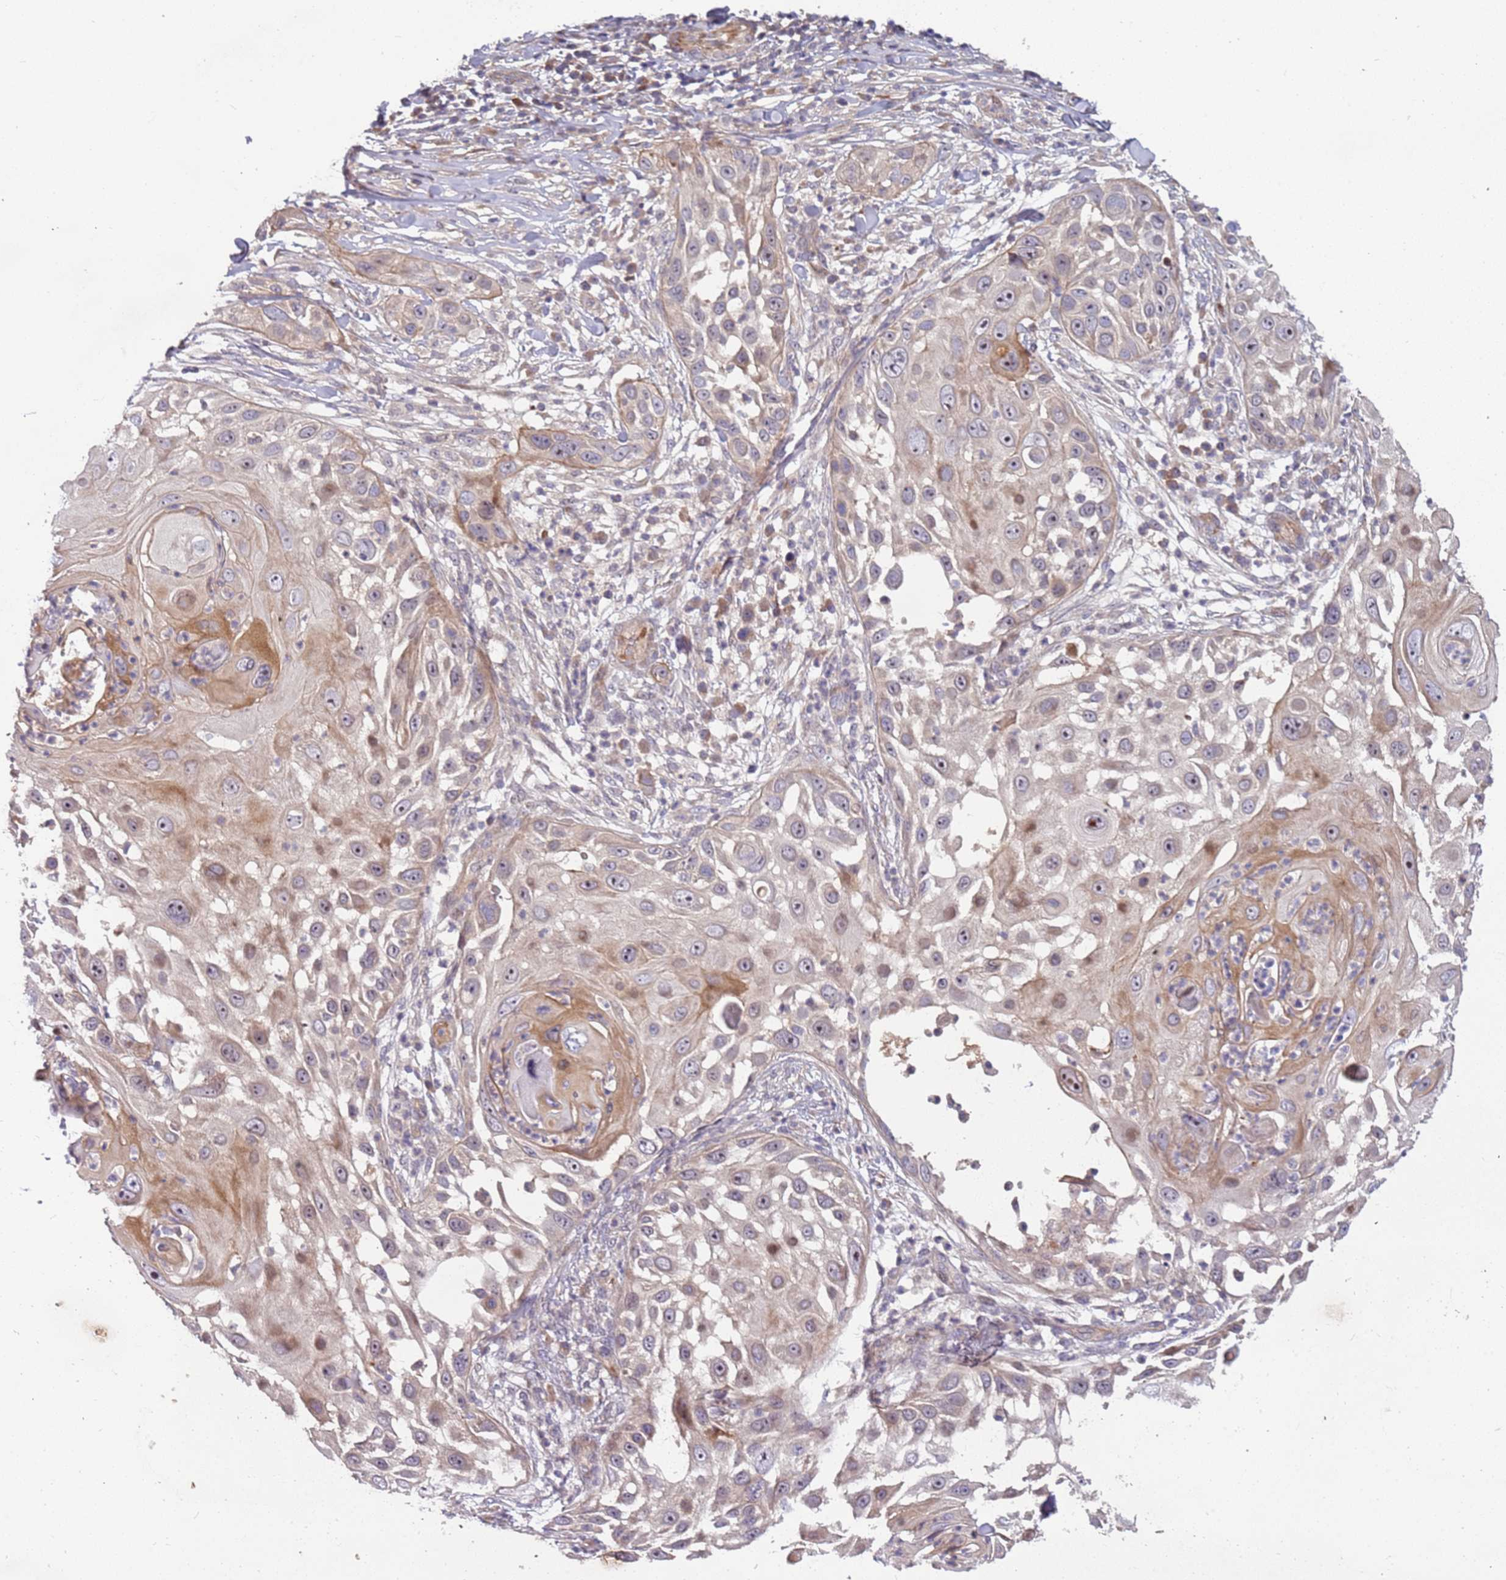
{"staining": {"intensity": "moderate", "quantity": "25%-75%", "location": "cytoplasmic/membranous,nuclear"}, "tissue": "skin cancer", "cell_type": "Tumor cells", "image_type": "cancer", "snomed": [{"axis": "morphology", "description": "Squamous cell carcinoma, NOS"}, {"axis": "topography", "description": "Skin"}], "caption": "The micrograph reveals staining of skin squamous cell carcinoma, revealing moderate cytoplasmic/membranous and nuclear protein positivity (brown color) within tumor cells.", "gene": "TRAPPC6B", "patient": {"sex": "female", "age": 44}}